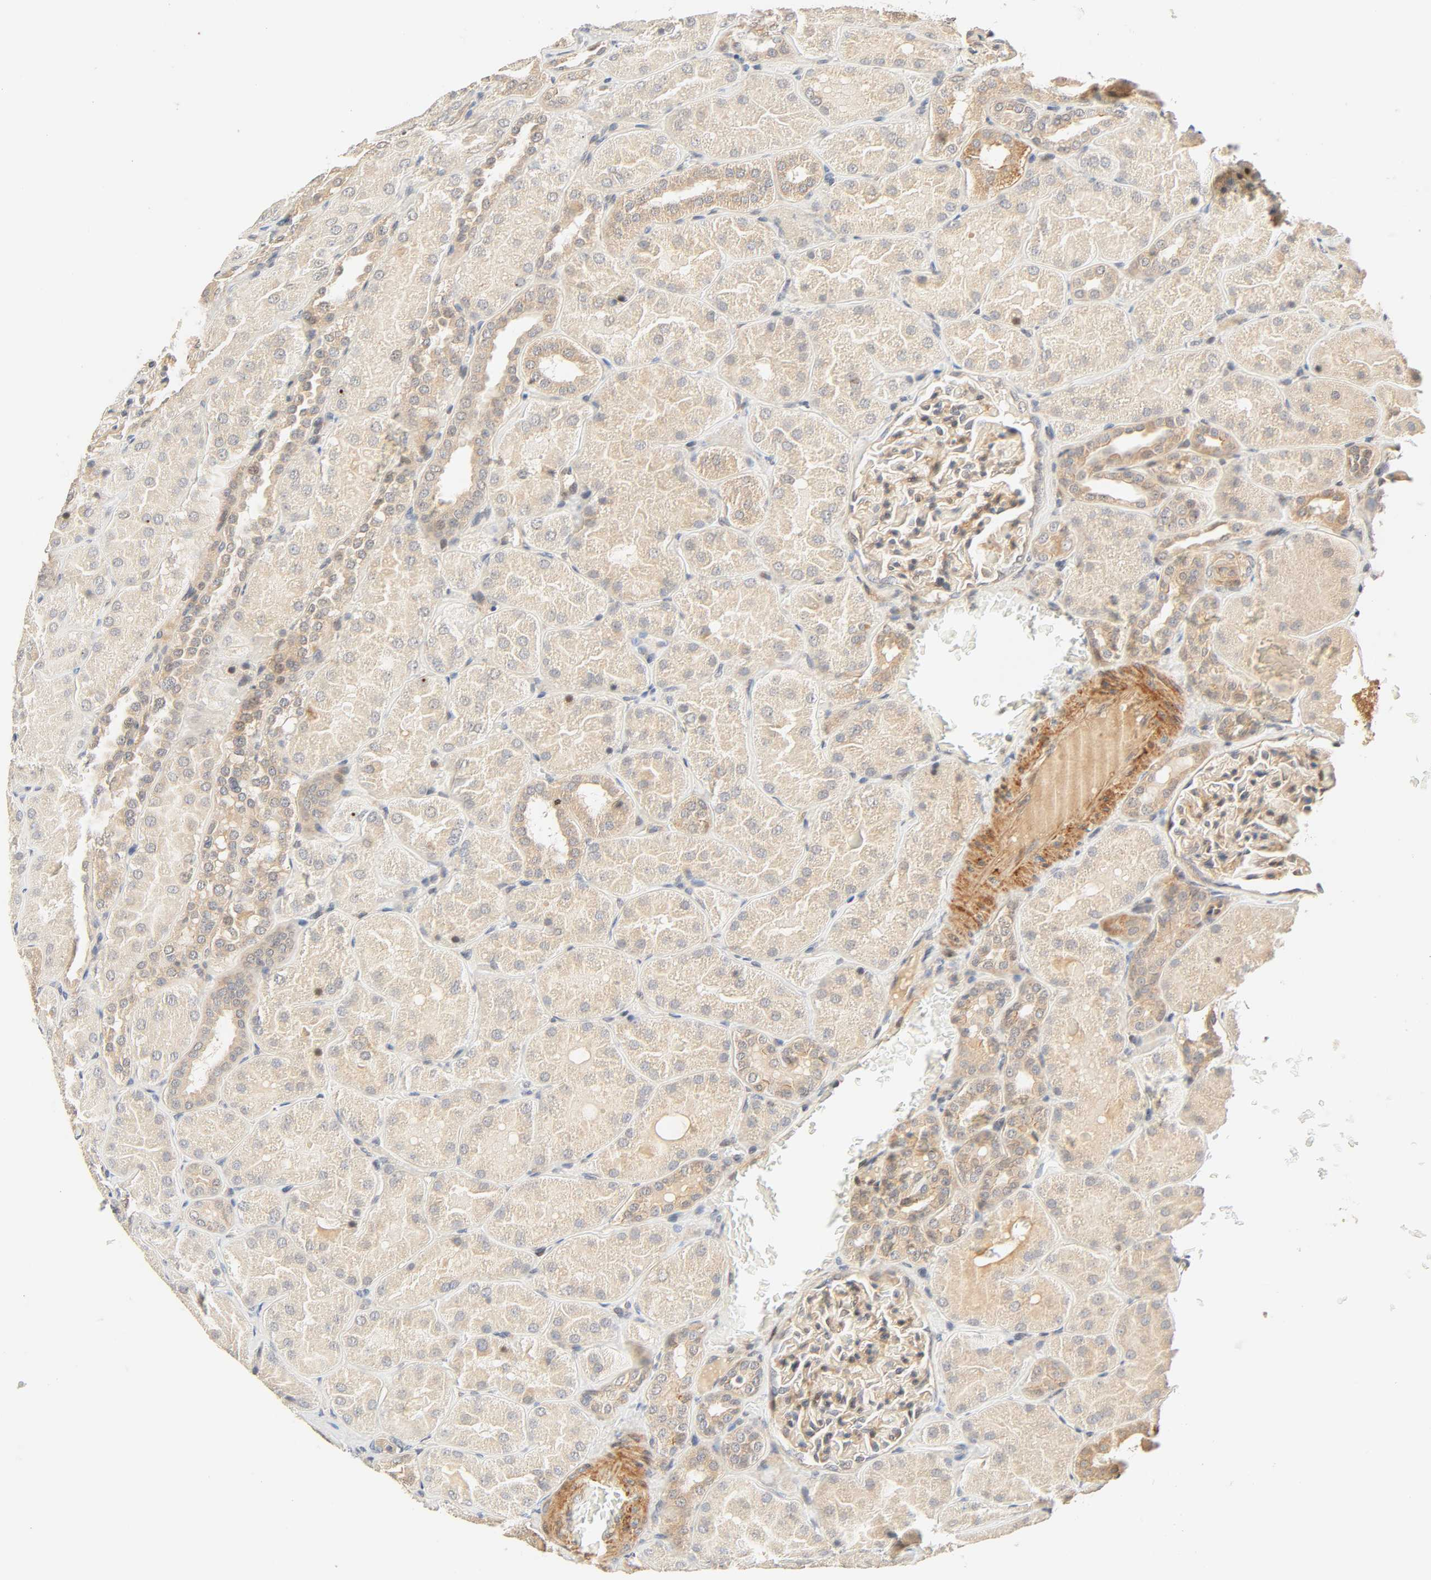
{"staining": {"intensity": "moderate", "quantity": ">75%", "location": "cytoplasmic/membranous"}, "tissue": "kidney", "cell_type": "Cells in glomeruli", "image_type": "normal", "snomed": [{"axis": "morphology", "description": "Normal tissue, NOS"}, {"axis": "topography", "description": "Kidney"}], "caption": "Cells in glomeruli display medium levels of moderate cytoplasmic/membranous positivity in about >75% of cells in unremarkable kidney. The protein is shown in brown color, while the nuclei are stained blue.", "gene": "CACNA1G", "patient": {"sex": "male", "age": 28}}